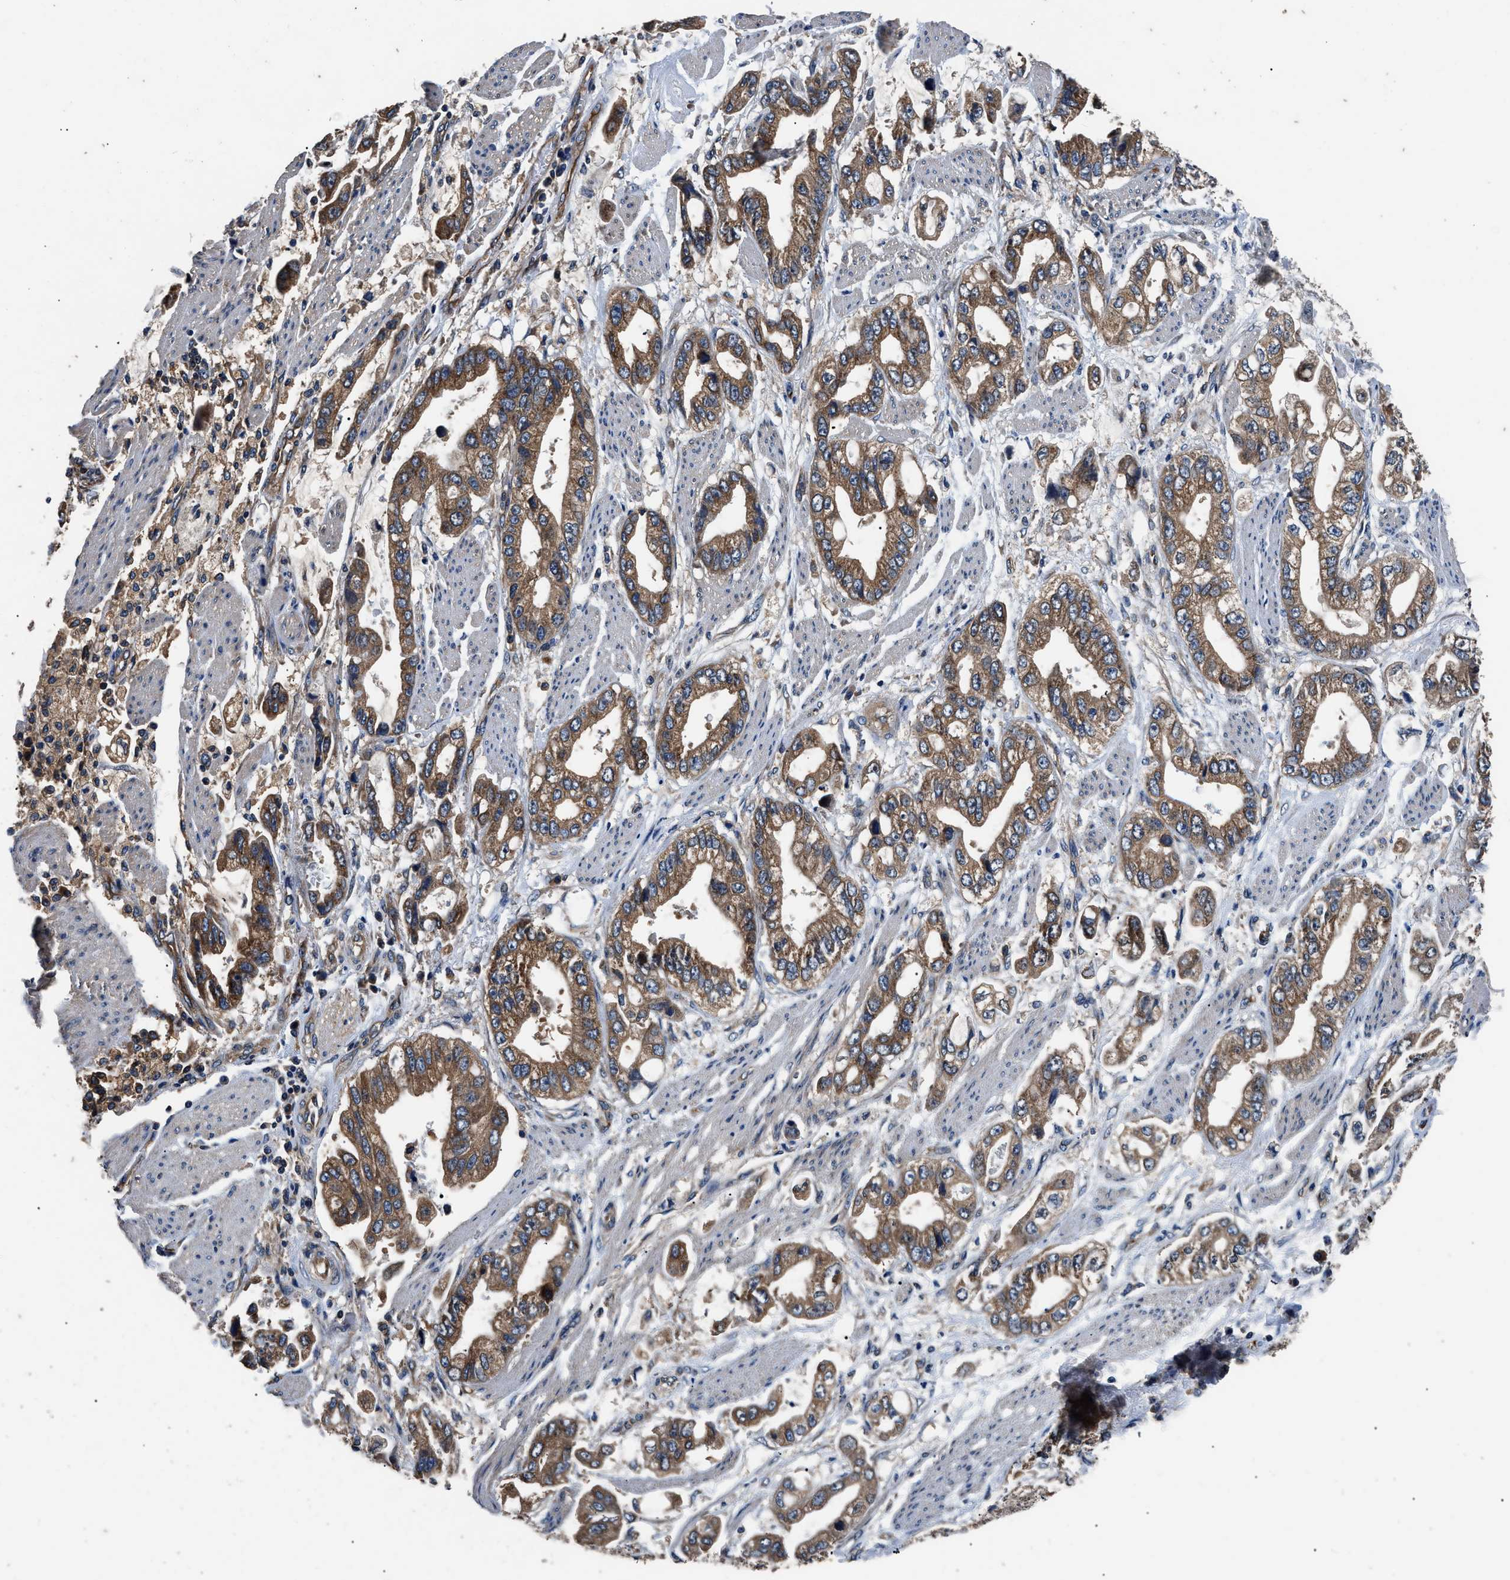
{"staining": {"intensity": "moderate", "quantity": ">75%", "location": "cytoplasmic/membranous"}, "tissue": "stomach cancer", "cell_type": "Tumor cells", "image_type": "cancer", "snomed": [{"axis": "morphology", "description": "Normal tissue, NOS"}, {"axis": "morphology", "description": "Adenocarcinoma, NOS"}, {"axis": "topography", "description": "Stomach"}], "caption": "Adenocarcinoma (stomach) stained with DAB (3,3'-diaminobenzidine) immunohistochemistry displays medium levels of moderate cytoplasmic/membranous positivity in about >75% of tumor cells.", "gene": "DHRS7B", "patient": {"sex": "male", "age": 62}}